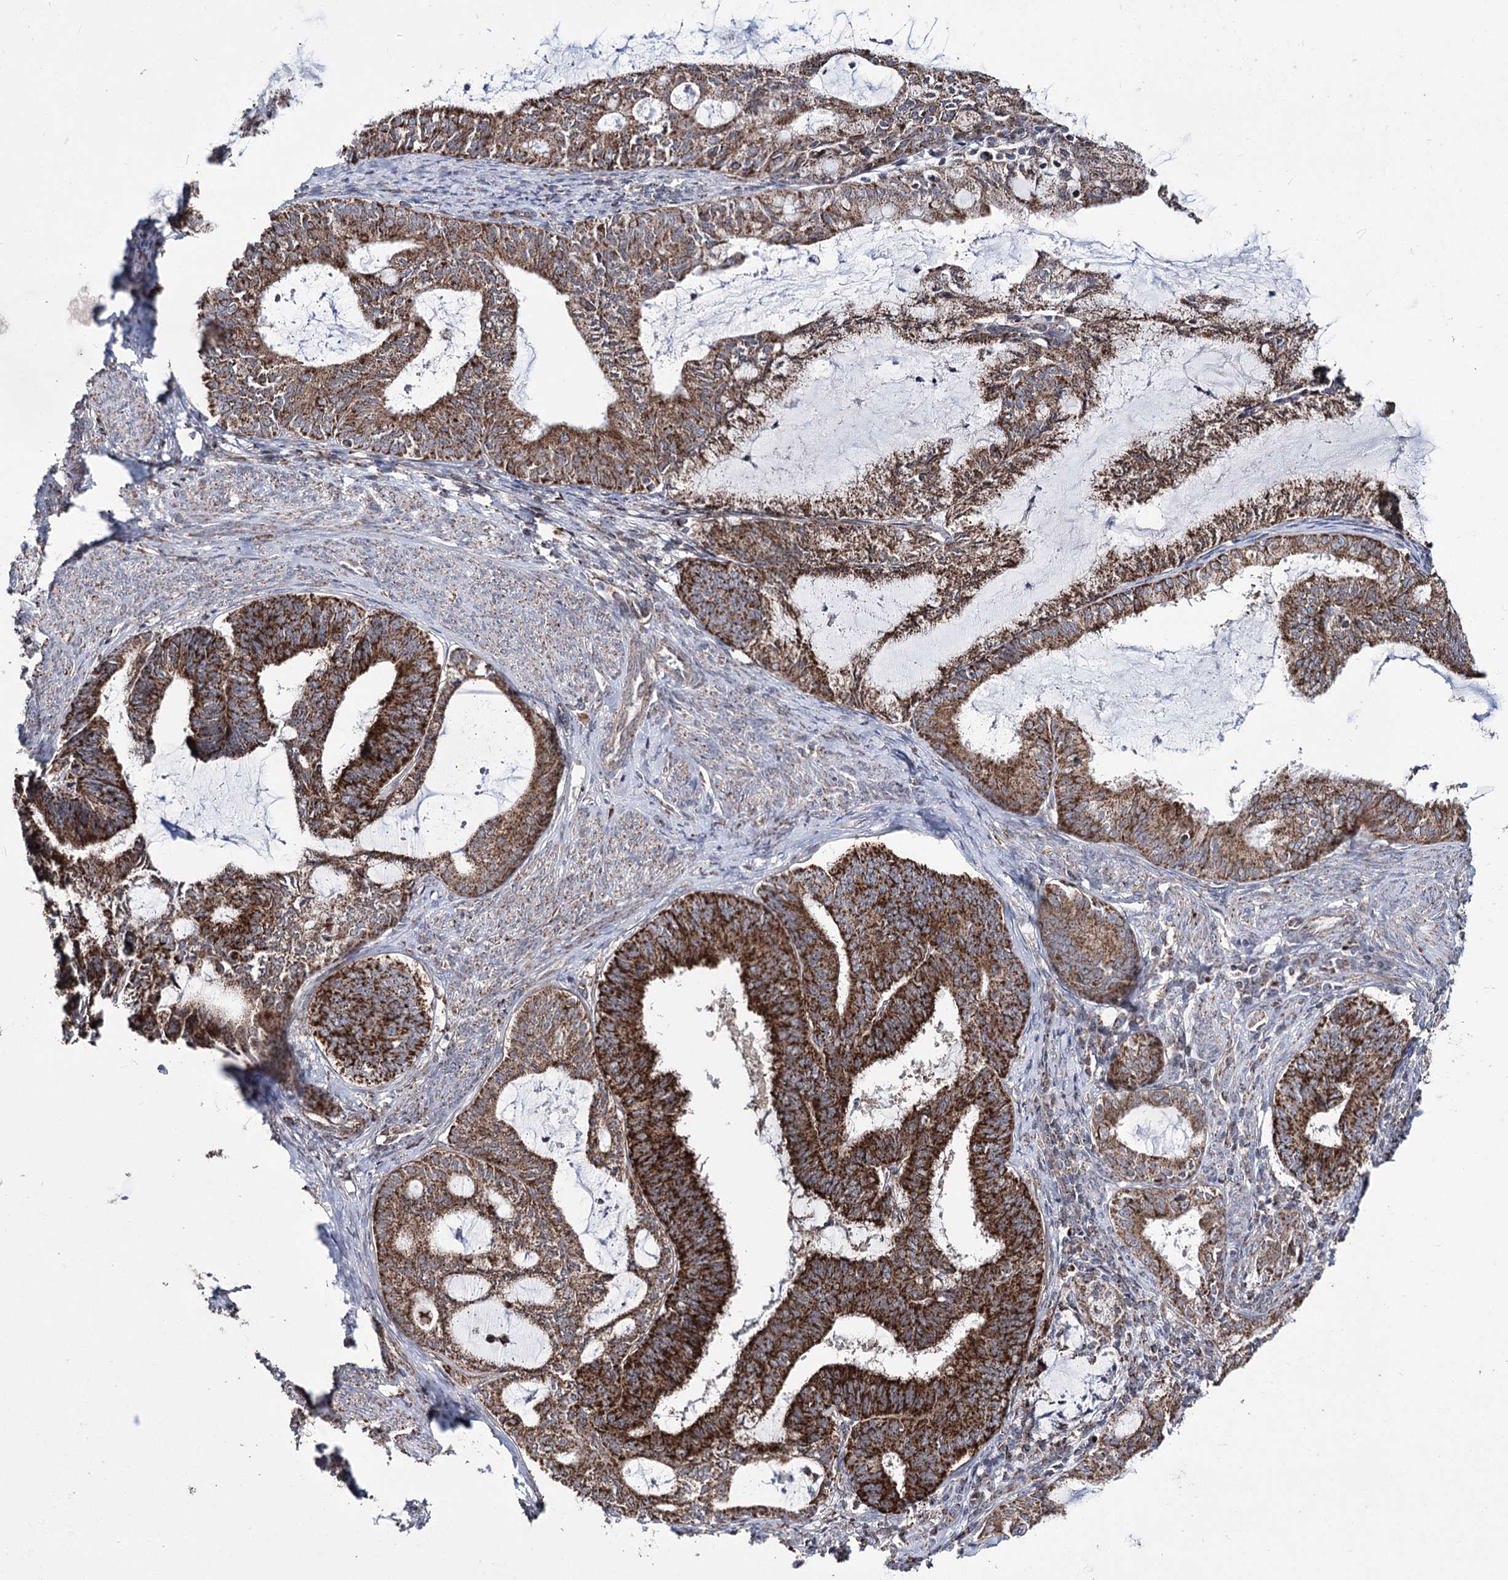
{"staining": {"intensity": "strong", "quantity": ">75%", "location": "cytoplasmic/membranous"}, "tissue": "endometrial cancer", "cell_type": "Tumor cells", "image_type": "cancer", "snomed": [{"axis": "morphology", "description": "Adenocarcinoma, NOS"}, {"axis": "topography", "description": "Endometrium"}], "caption": "An image showing strong cytoplasmic/membranous expression in about >75% of tumor cells in endometrial cancer, as visualized by brown immunohistochemical staining.", "gene": "CREB3L4", "patient": {"sex": "female", "age": 86}}